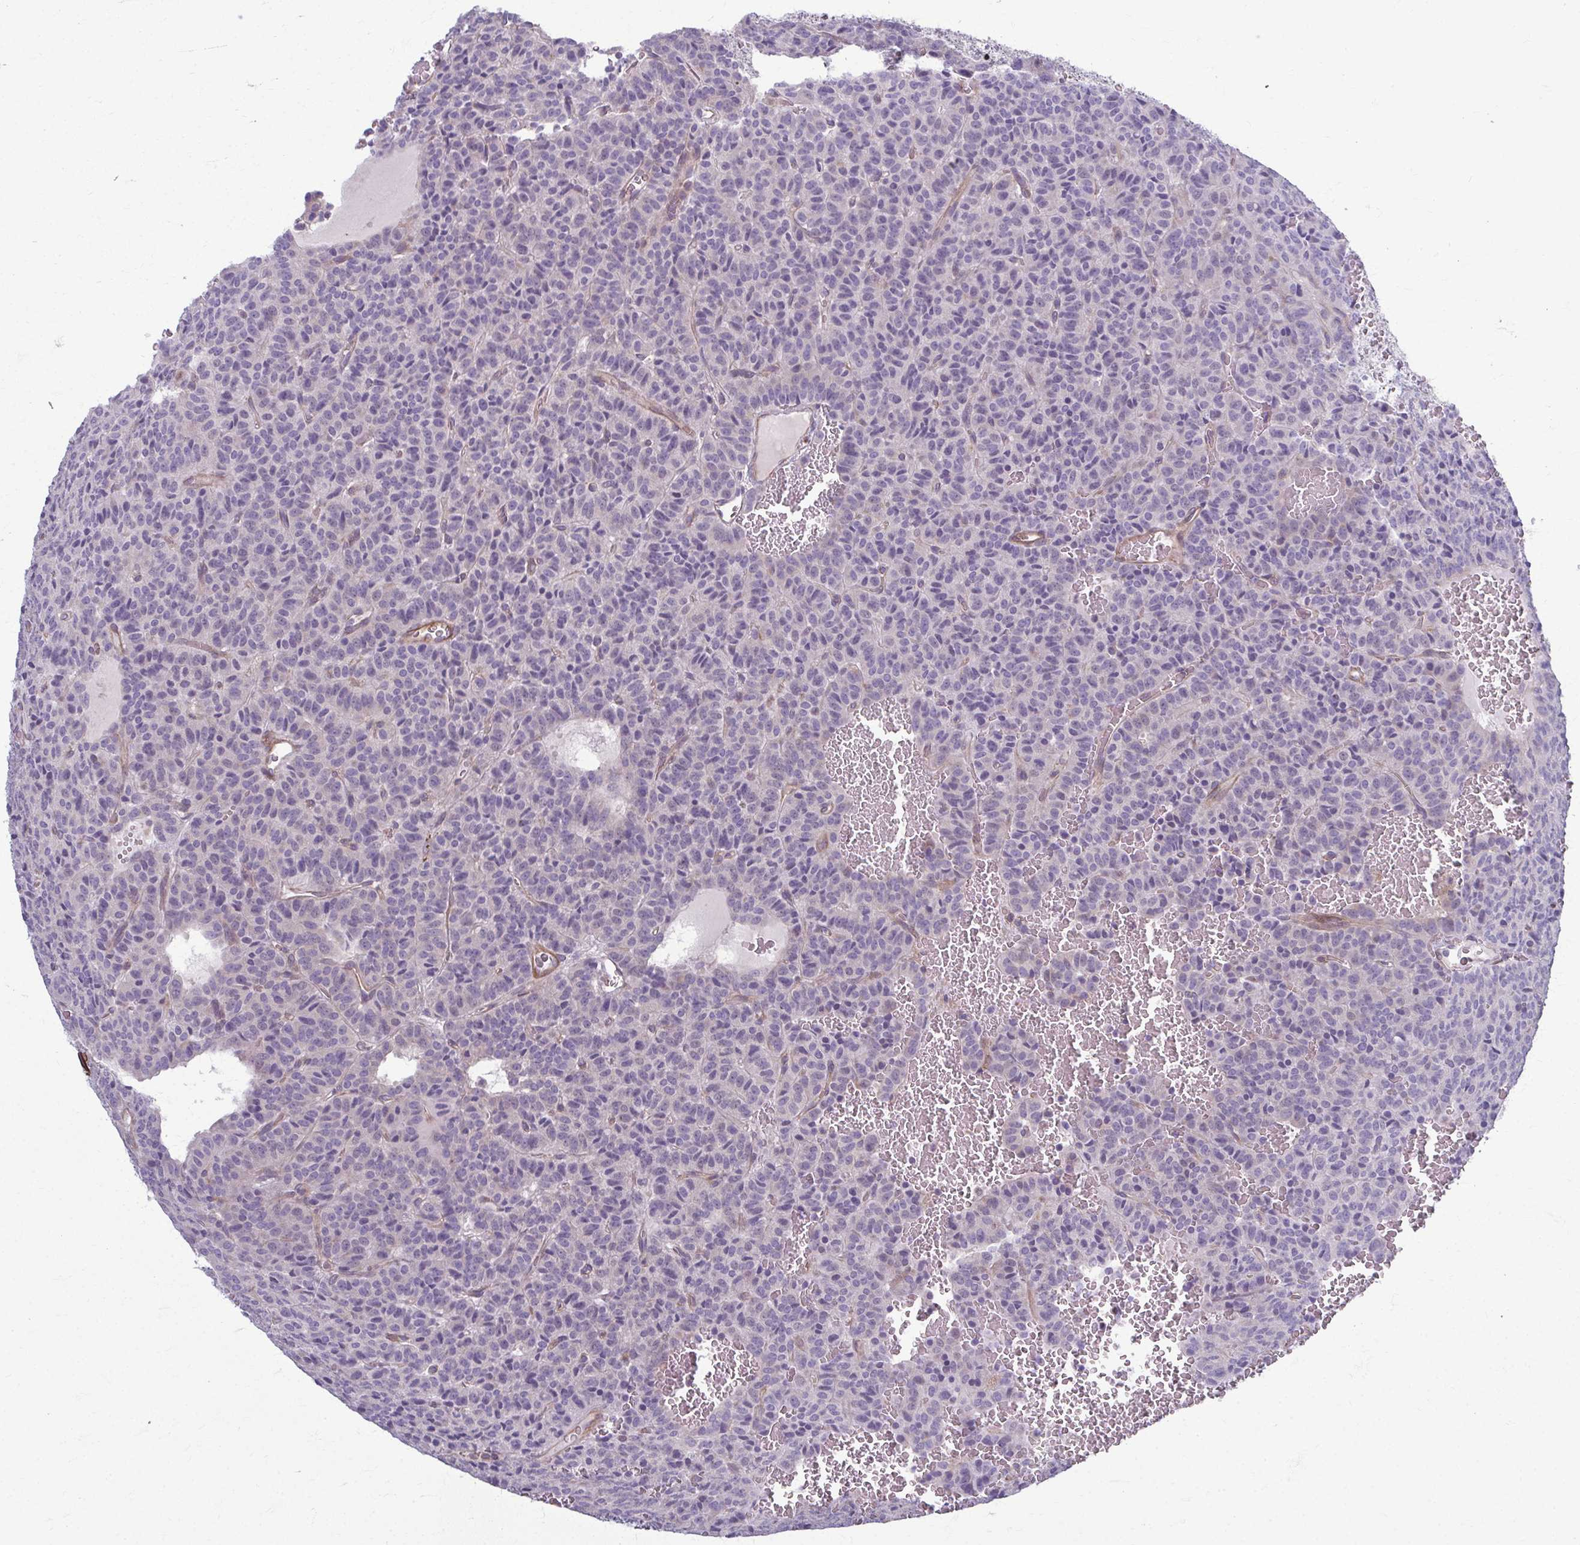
{"staining": {"intensity": "negative", "quantity": "none", "location": "none"}, "tissue": "carcinoid", "cell_type": "Tumor cells", "image_type": "cancer", "snomed": [{"axis": "morphology", "description": "Carcinoid, malignant, NOS"}, {"axis": "topography", "description": "Lung"}], "caption": "Immunohistochemistry of carcinoid displays no positivity in tumor cells.", "gene": "EID2B", "patient": {"sex": "male", "age": 70}}